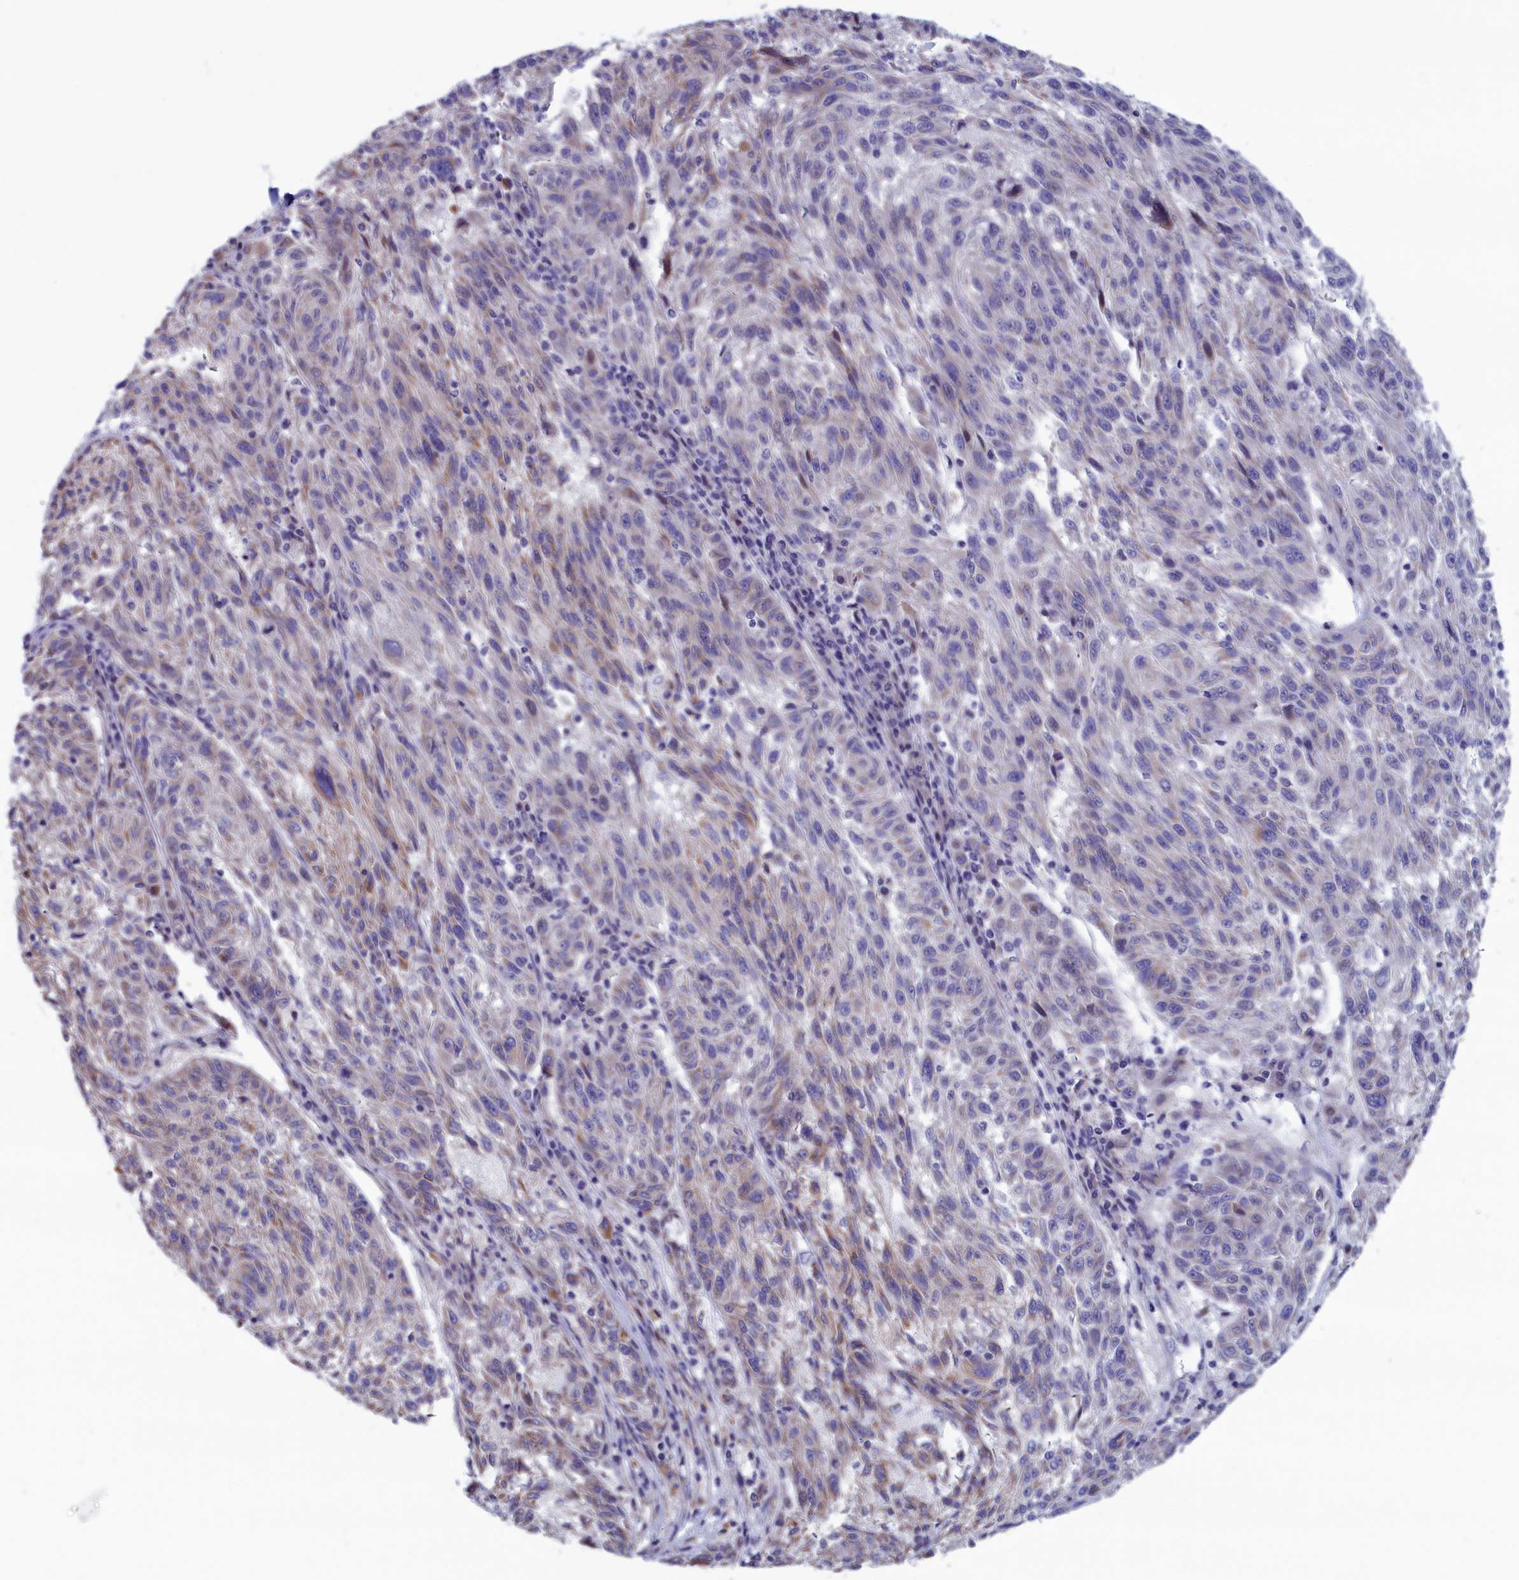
{"staining": {"intensity": "weak", "quantity": "25%-75%", "location": "cytoplasmic/membranous"}, "tissue": "melanoma", "cell_type": "Tumor cells", "image_type": "cancer", "snomed": [{"axis": "morphology", "description": "Malignant melanoma, NOS"}, {"axis": "topography", "description": "Skin"}], "caption": "Immunohistochemistry (IHC) photomicrograph of neoplastic tissue: melanoma stained using immunohistochemistry (IHC) demonstrates low levels of weak protein expression localized specifically in the cytoplasmic/membranous of tumor cells, appearing as a cytoplasmic/membranous brown color.", "gene": "NIBAN3", "patient": {"sex": "male", "age": 53}}